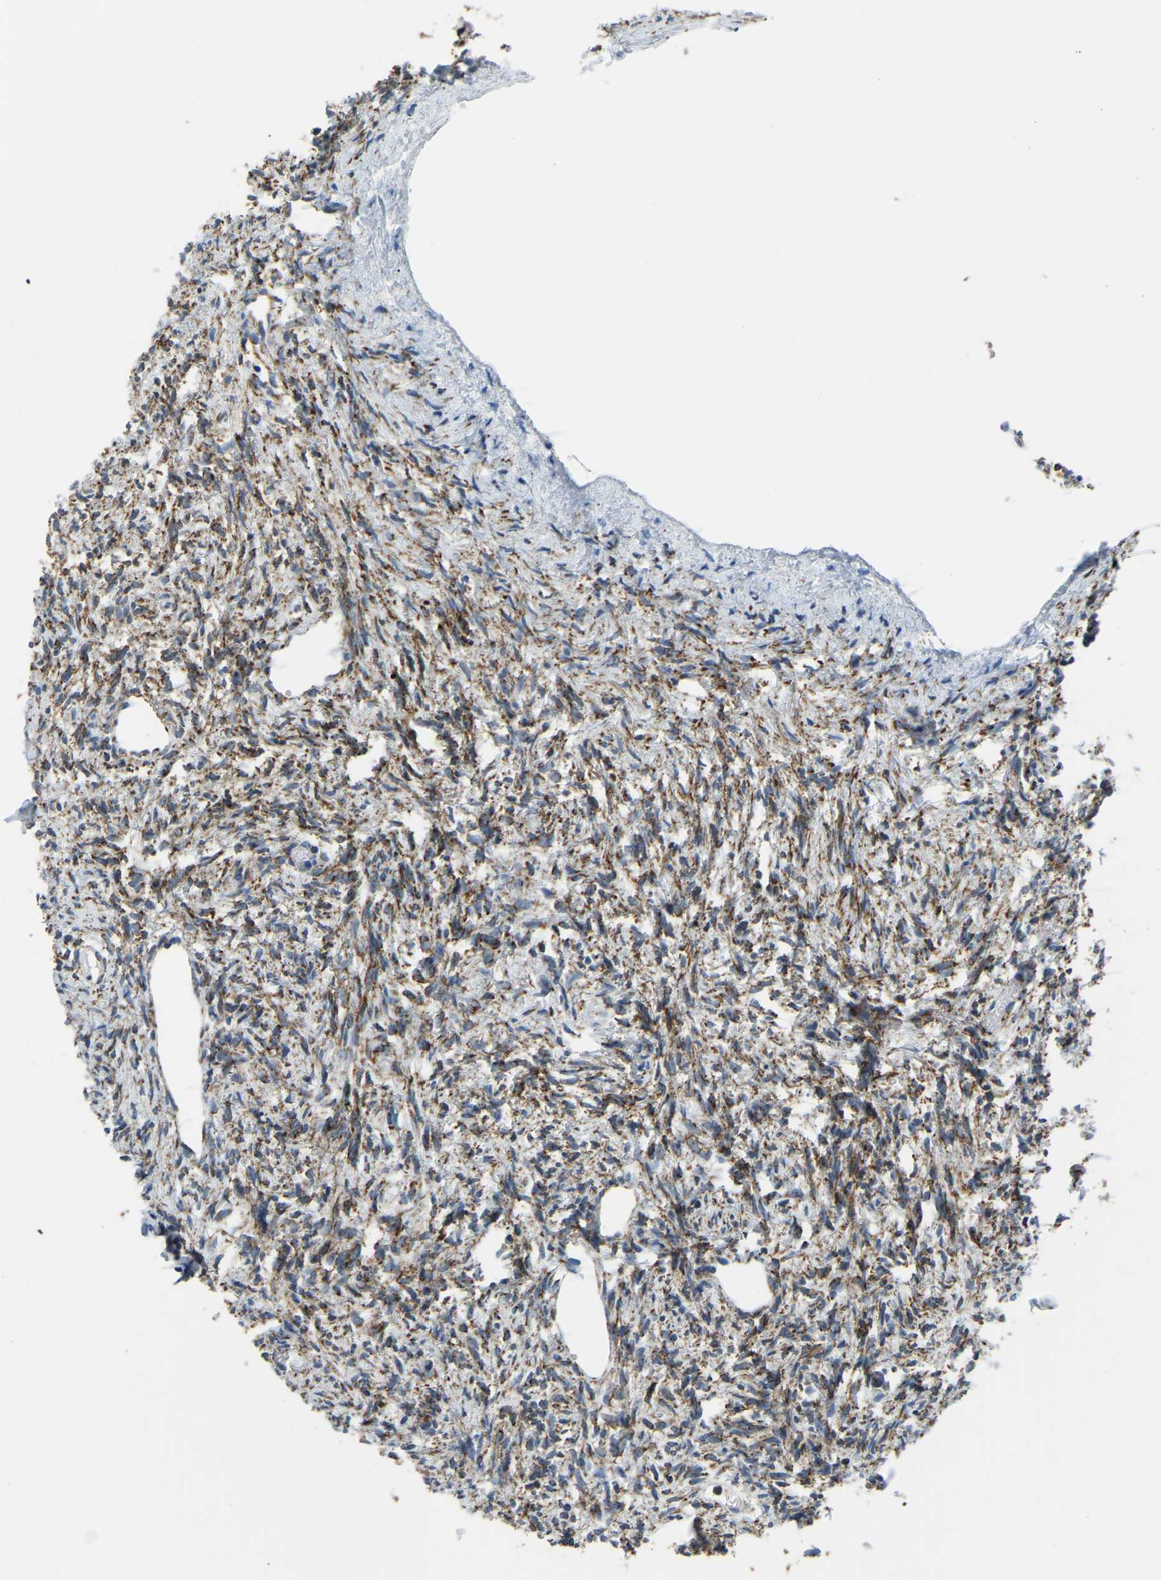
{"staining": {"intensity": "strong", "quantity": ">75%", "location": "cytoplasmic/membranous"}, "tissue": "ovary", "cell_type": "Follicle cells", "image_type": "normal", "snomed": [{"axis": "morphology", "description": "Normal tissue, NOS"}, {"axis": "topography", "description": "Ovary"}], "caption": "Protein positivity by IHC reveals strong cytoplasmic/membranous positivity in approximately >75% of follicle cells in normal ovary. (brown staining indicates protein expression, while blue staining denotes nuclei).", "gene": "BNIP3L", "patient": {"sex": "female", "age": 33}}